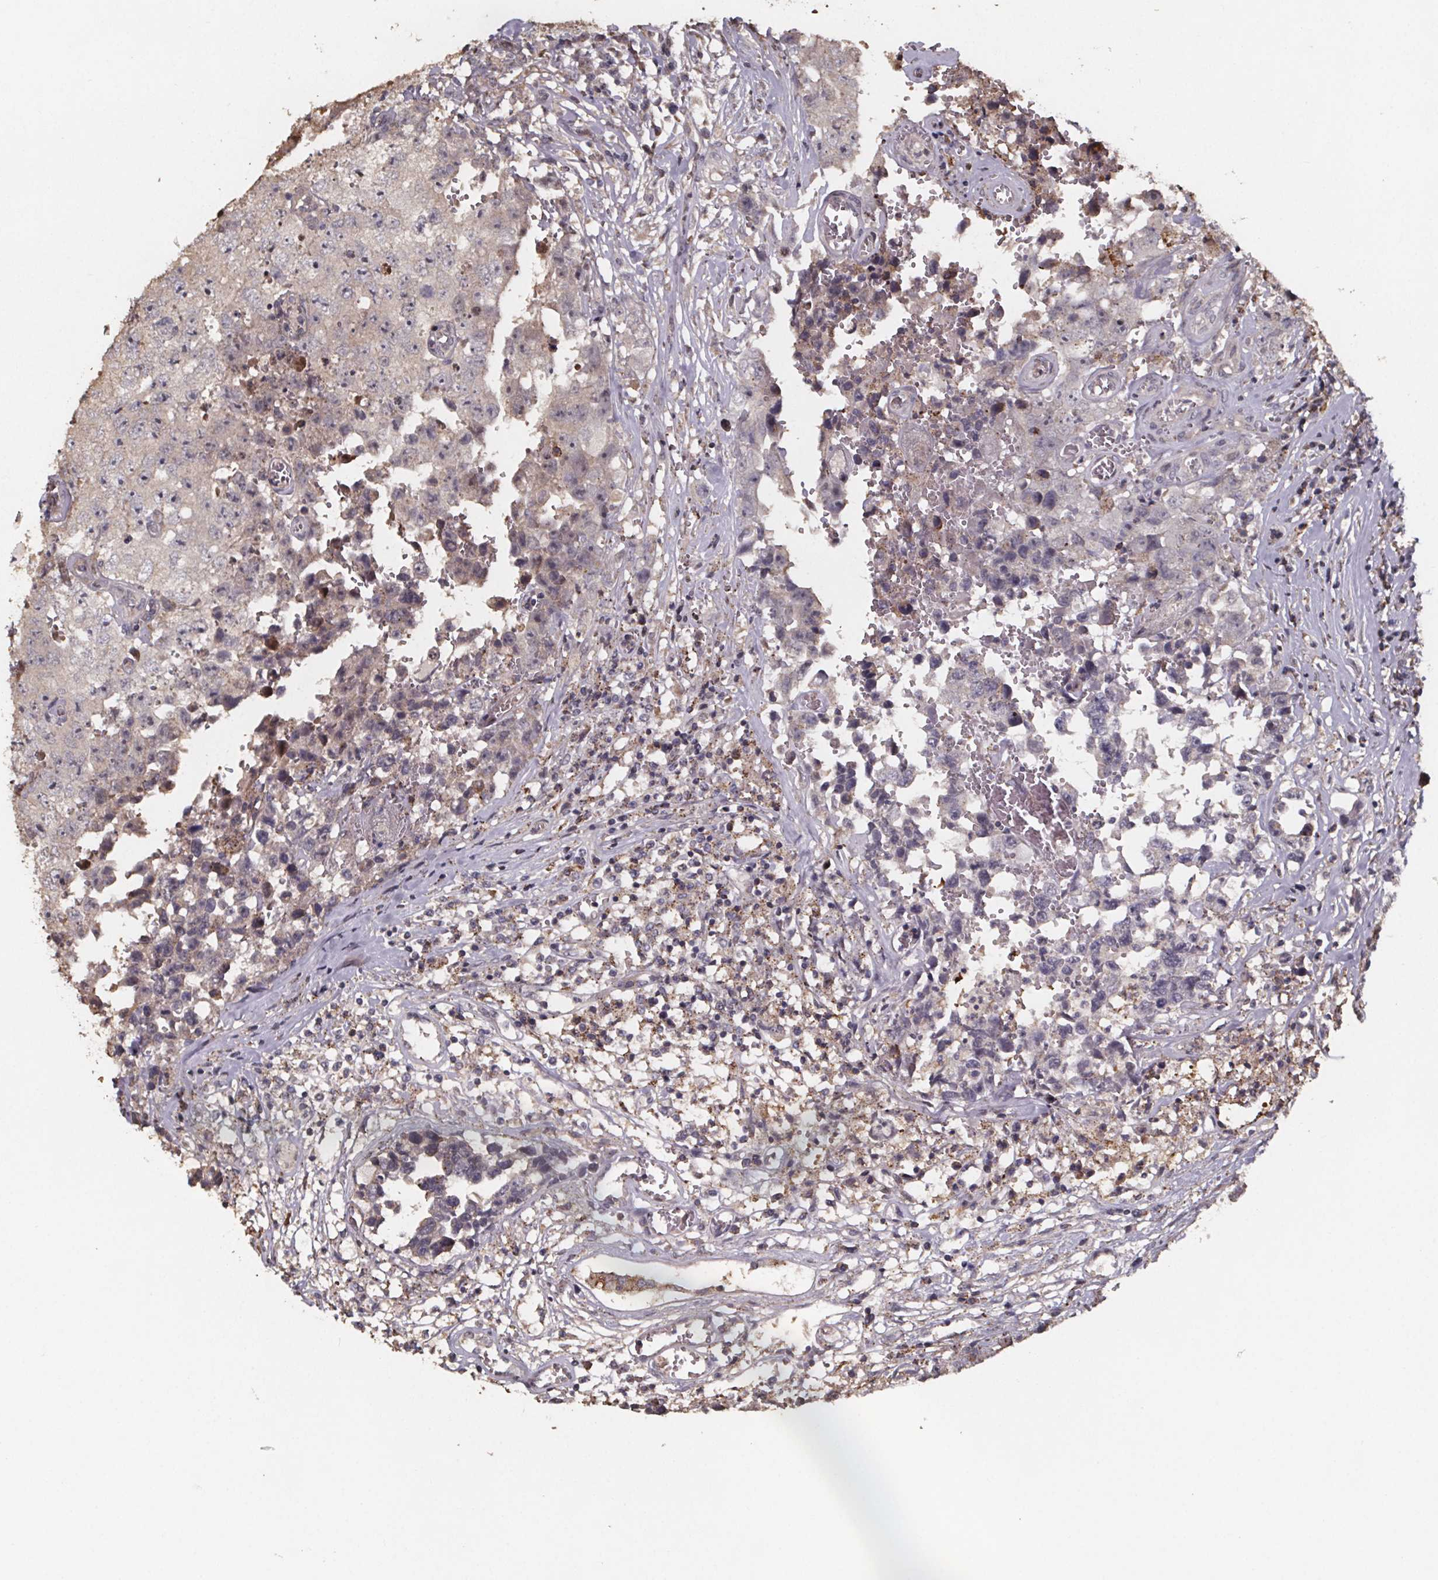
{"staining": {"intensity": "weak", "quantity": "<25%", "location": "cytoplasmic/membranous"}, "tissue": "testis cancer", "cell_type": "Tumor cells", "image_type": "cancer", "snomed": [{"axis": "morphology", "description": "Carcinoma, Embryonal, NOS"}, {"axis": "topography", "description": "Testis"}], "caption": "Immunohistochemistry (IHC) of testis cancer (embryonal carcinoma) displays no expression in tumor cells.", "gene": "ZNF879", "patient": {"sex": "male", "age": 36}}